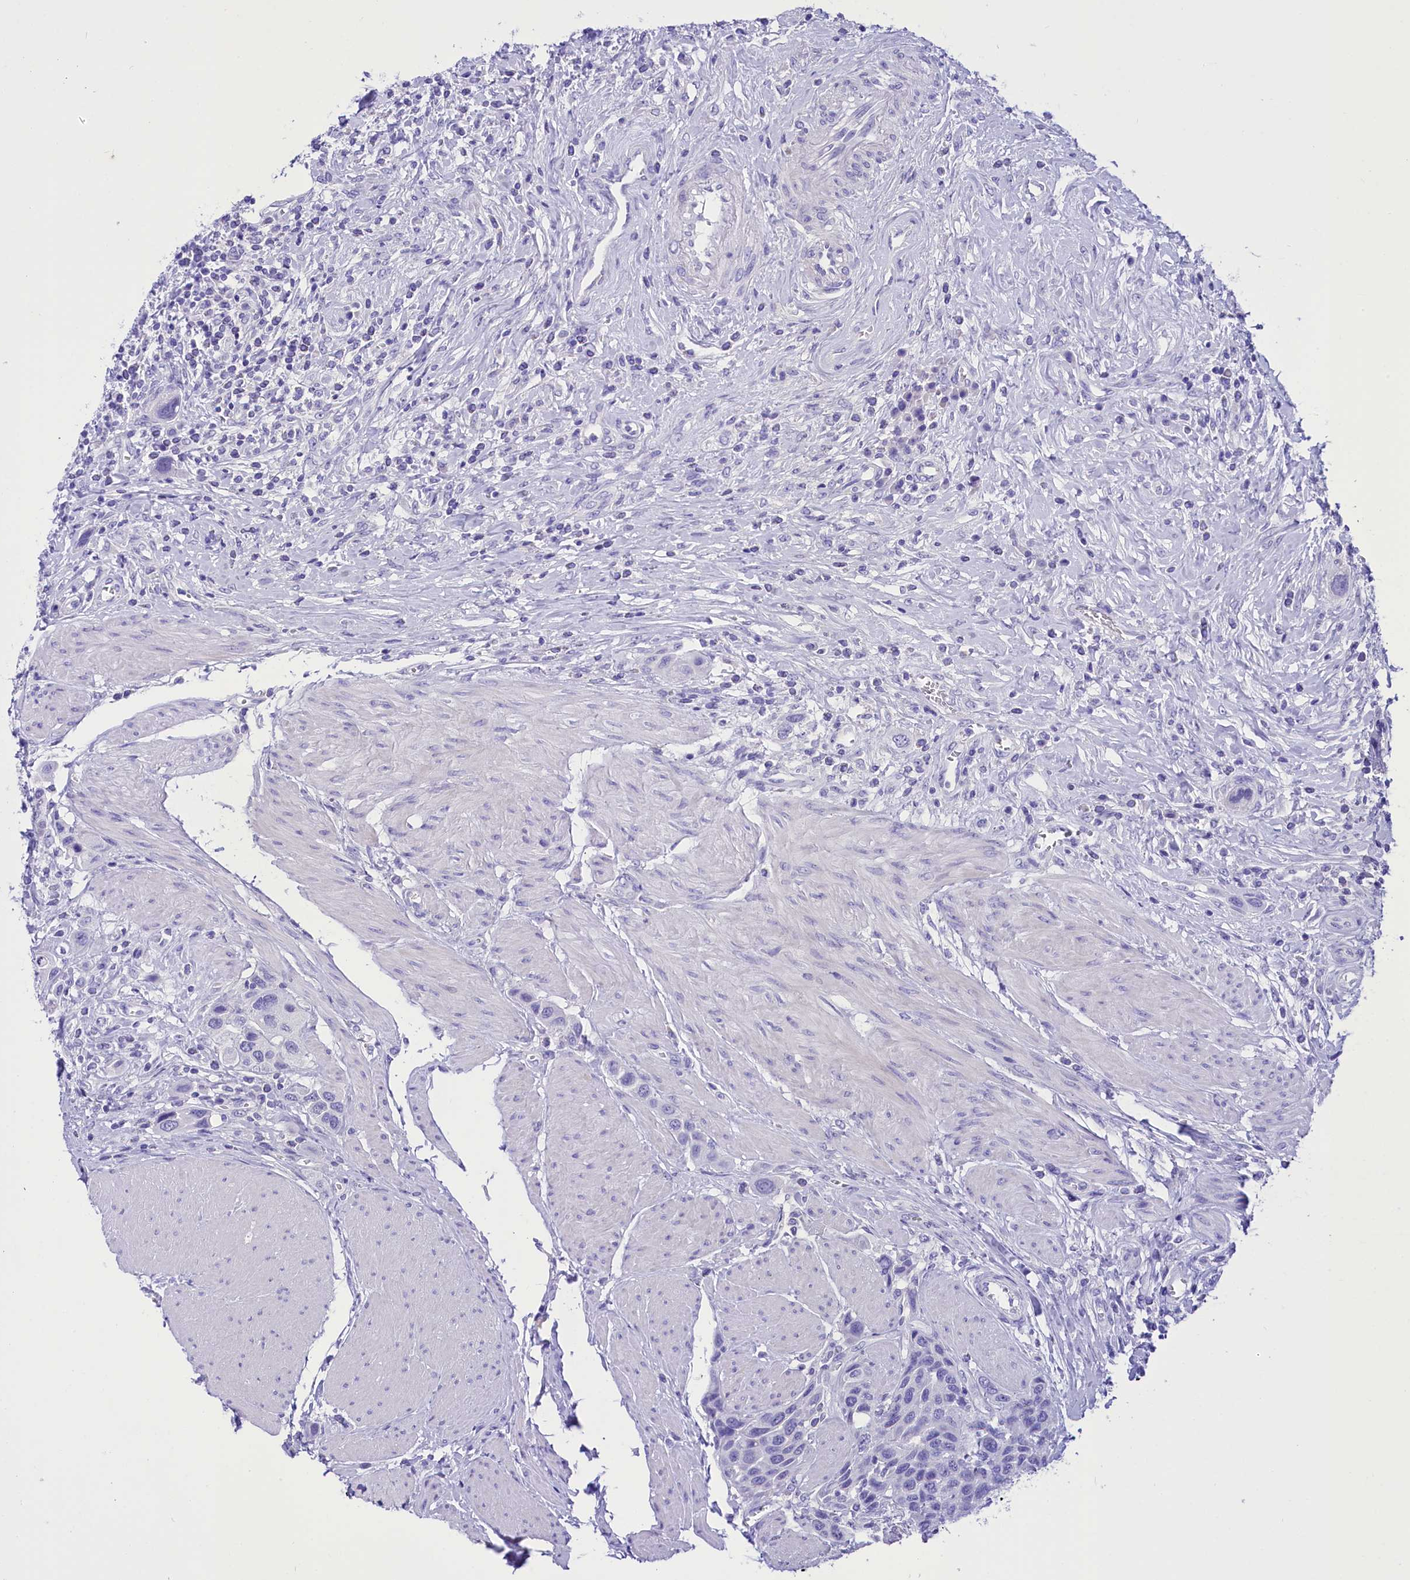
{"staining": {"intensity": "negative", "quantity": "none", "location": "none"}, "tissue": "urothelial cancer", "cell_type": "Tumor cells", "image_type": "cancer", "snomed": [{"axis": "morphology", "description": "Urothelial carcinoma, High grade"}, {"axis": "topography", "description": "Urinary bladder"}], "caption": "There is no significant staining in tumor cells of urothelial cancer. The staining is performed using DAB brown chromogen with nuclei counter-stained in using hematoxylin.", "gene": "TTC36", "patient": {"sex": "male", "age": 50}}